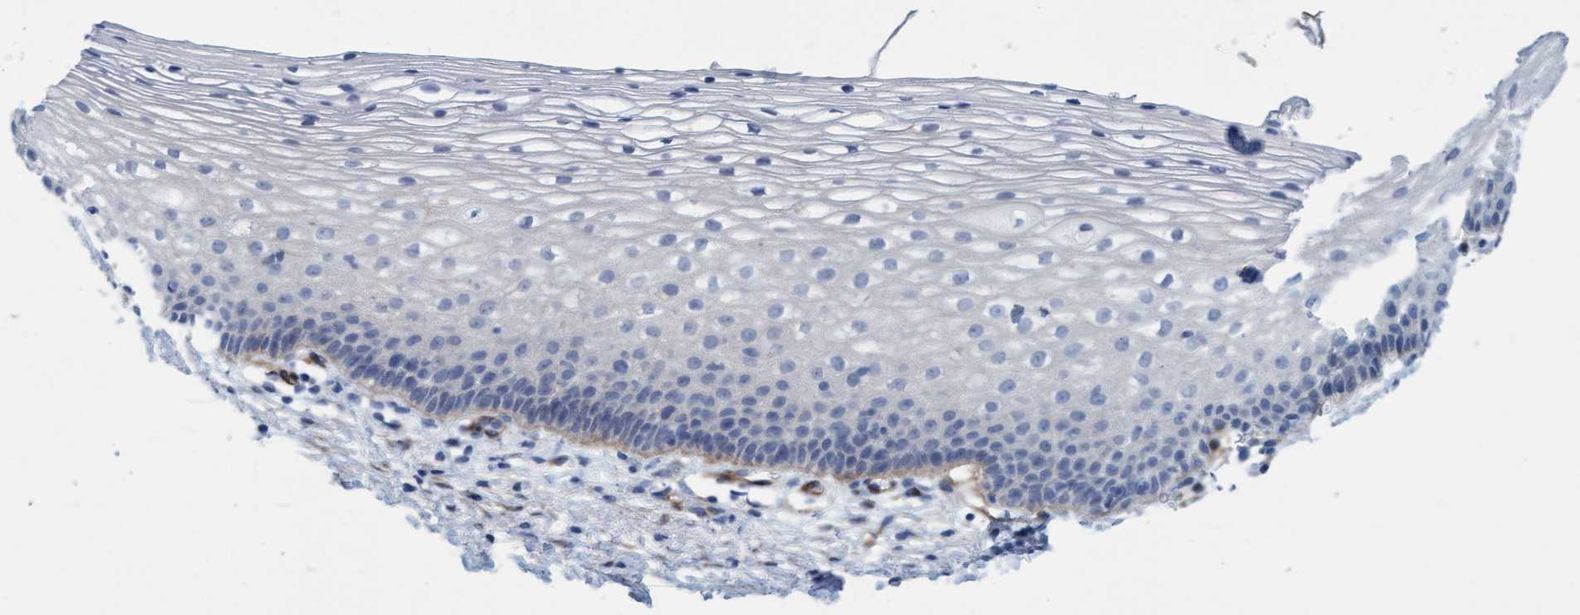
{"staining": {"intensity": "negative", "quantity": "none", "location": "none"}, "tissue": "cervix", "cell_type": "Glandular cells", "image_type": "normal", "snomed": [{"axis": "morphology", "description": "Normal tissue, NOS"}, {"axis": "topography", "description": "Cervix"}], "caption": "A histopathology image of human cervix is negative for staining in glandular cells. The staining is performed using DAB brown chromogen with nuclei counter-stained in using hematoxylin.", "gene": "MTFR1", "patient": {"sex": "female", "age": 72}}